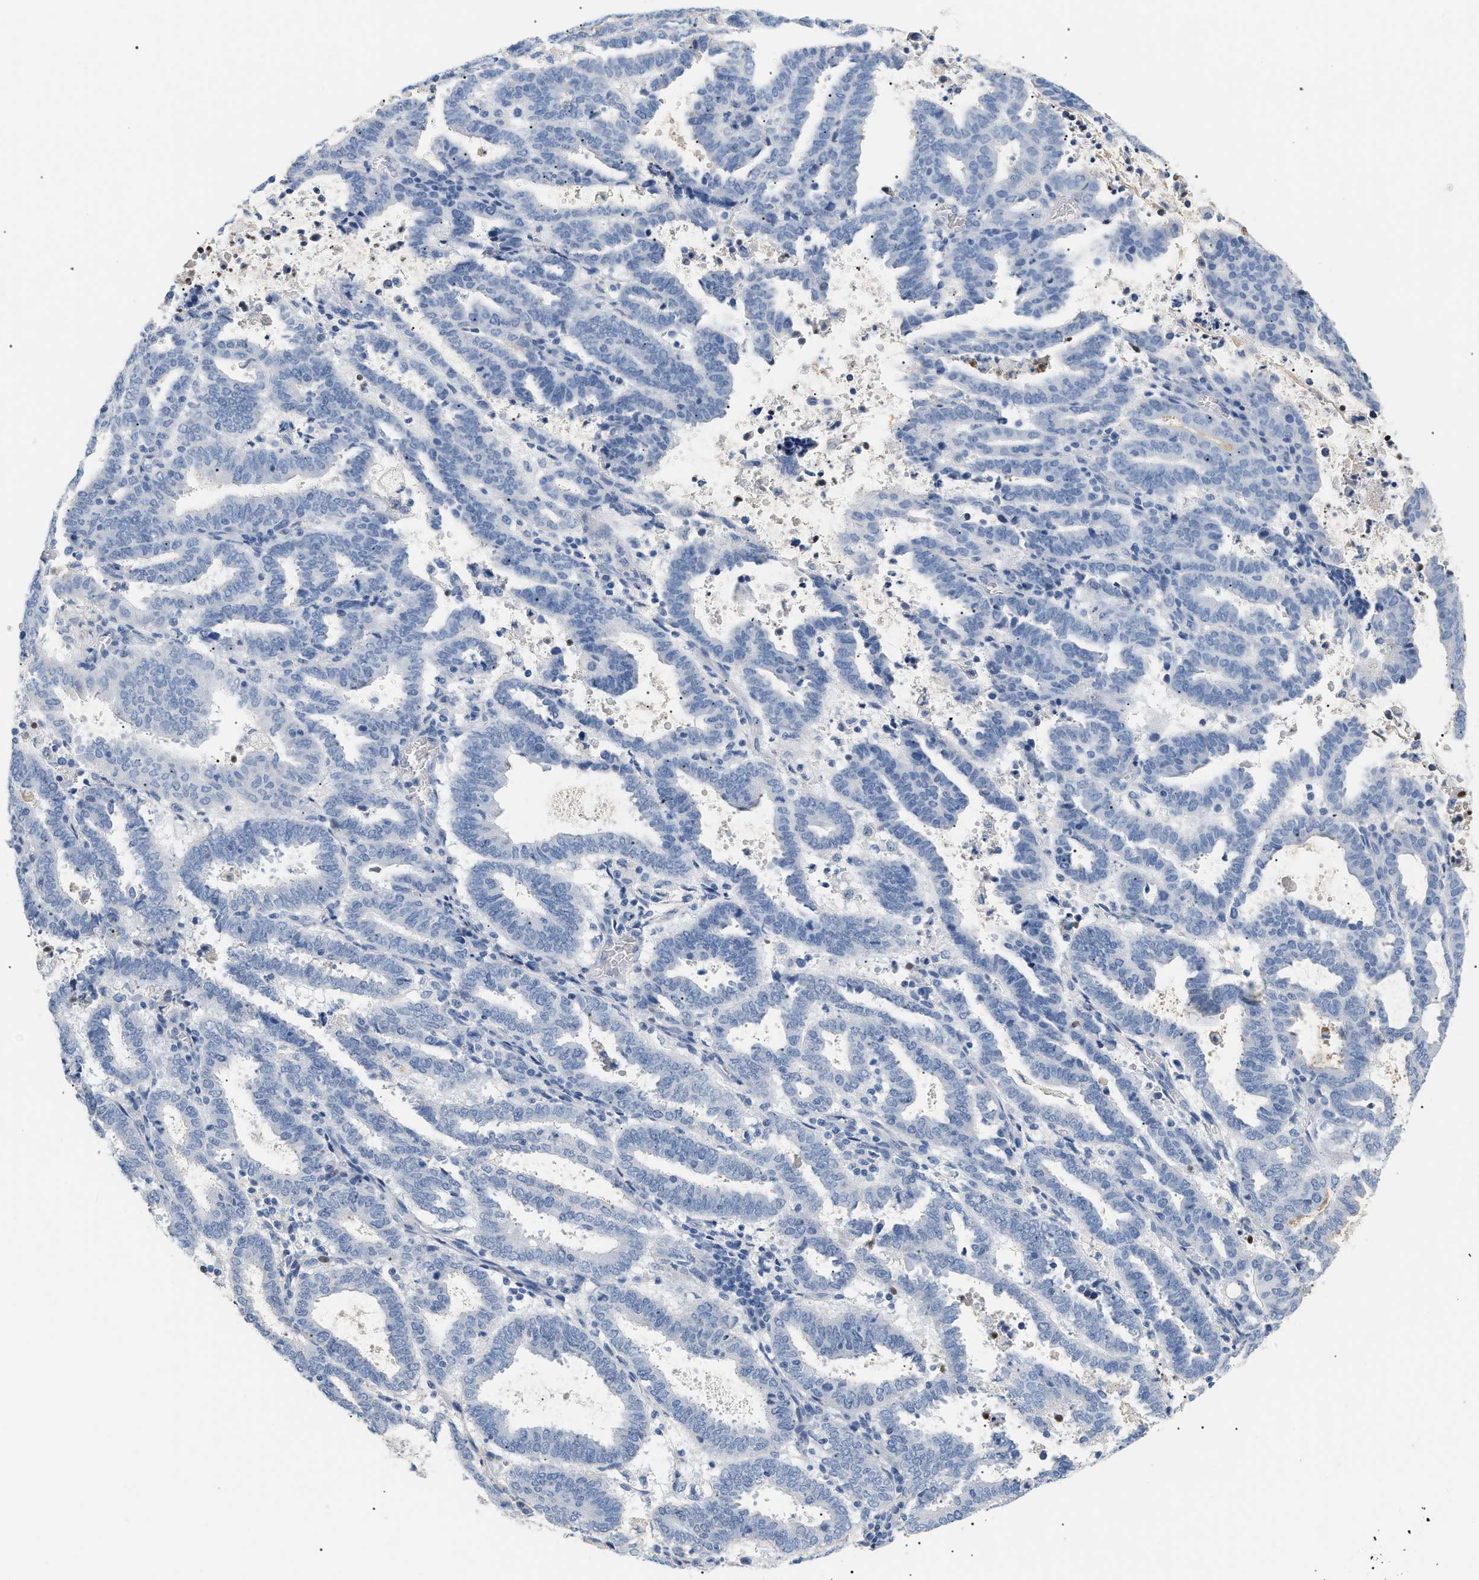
{"staining": {"intensity": "negative", "quantity": "none", "location": "none"}, "tissue": "endometrial cancer", "cell_type": "Tumor cells", "image_type": "cancer", "snomed": [{"axis": "morphology", "description": "Adenocarcinoma, NOS"}, {"axis": "topography", "description": "Uterus"}], "caption": "A histopathology image of human endometrial cancer is negative for staining in tumor cells. (DAB immunohistochemistry with hematoxylin counter stain).", "gene": "CFH", "patient": {"sex": "female", "age": 83}}